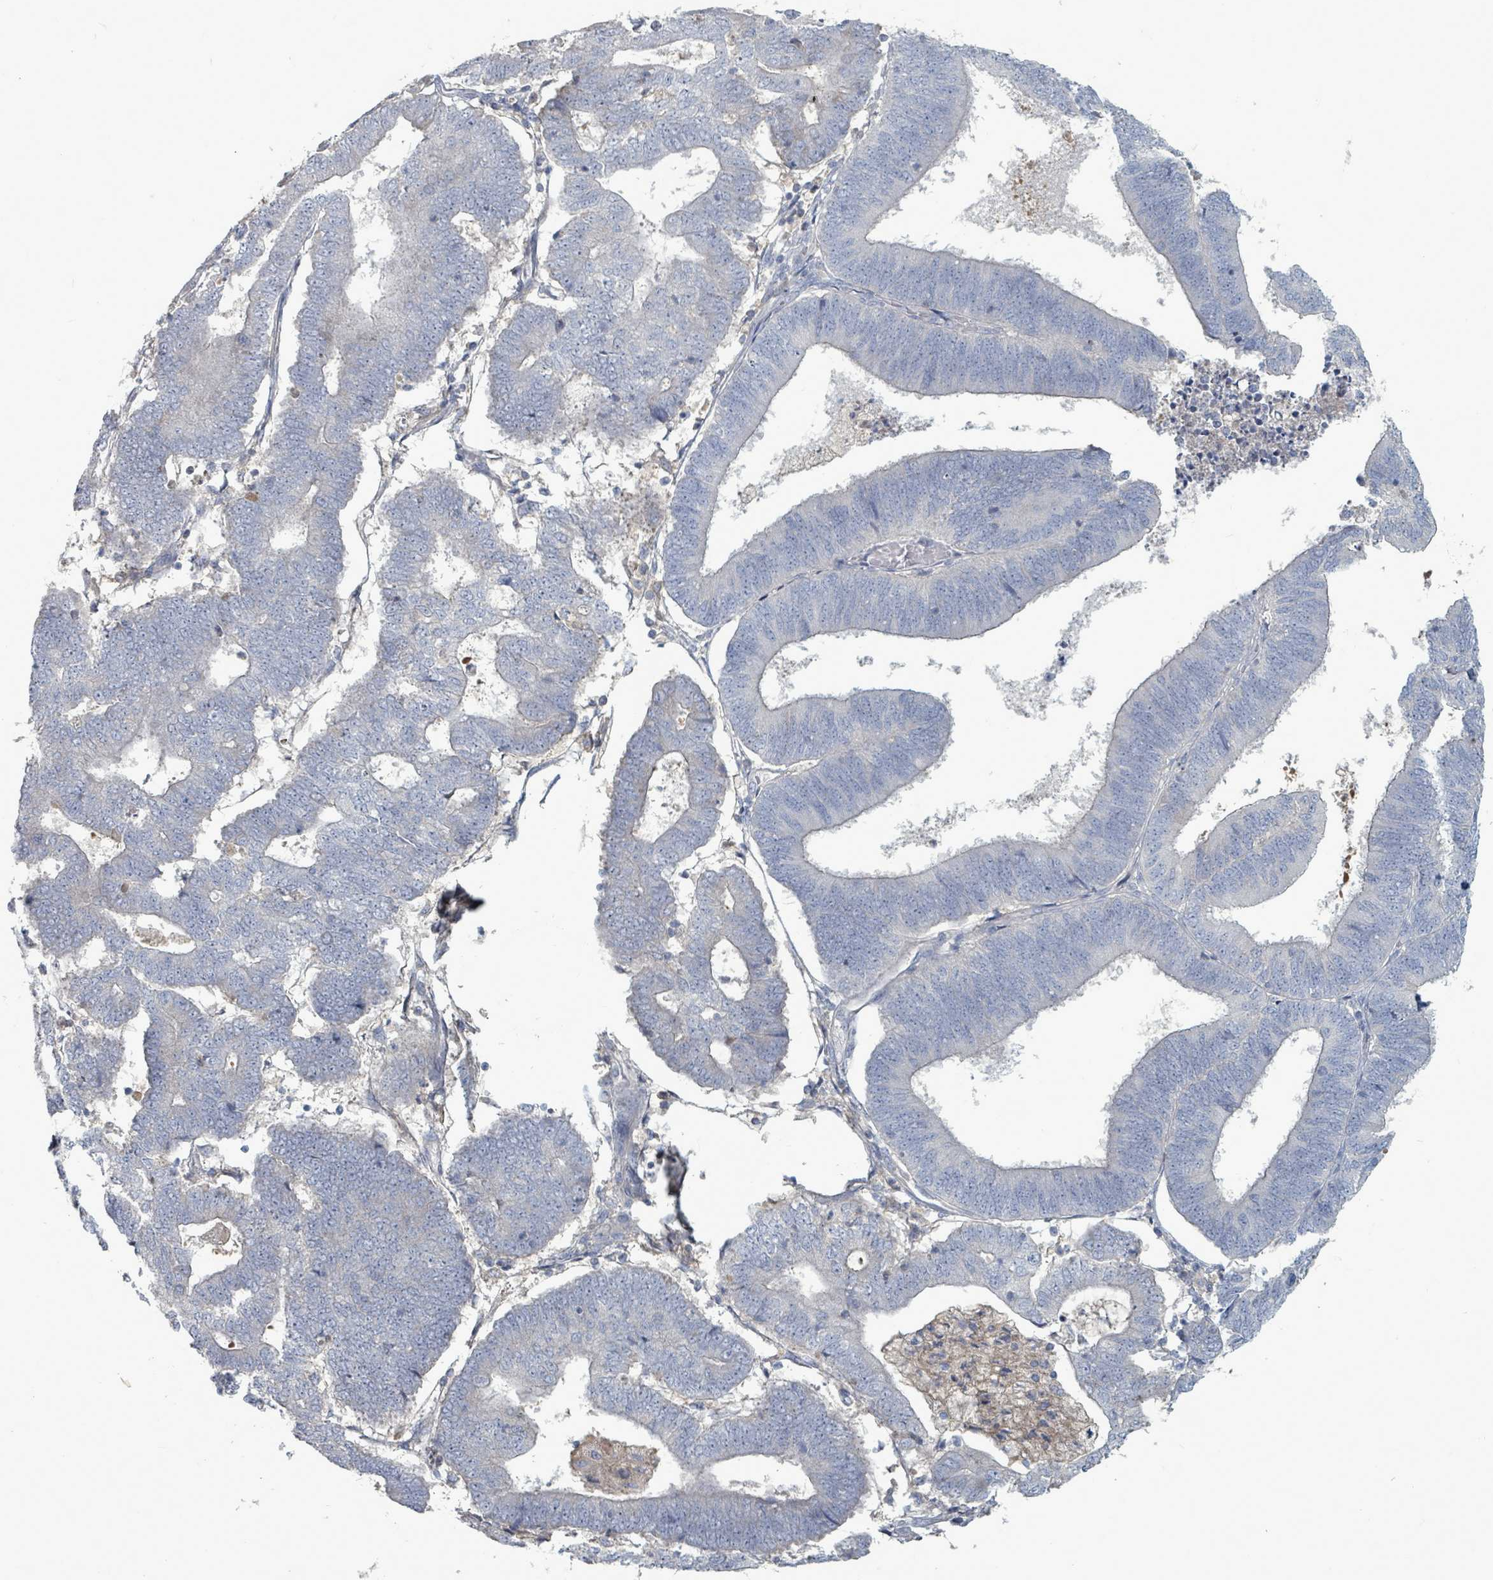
{"staining": {"intensity": "negative", "quantity": "none", "location": "none"}, "tissue": "endometrial cancer", "cell_type": "Tumor cells", "image_type": "cancer", "snomed": [{"axis": "morphology", "description": "Adenocarcinoma, NOS"}, {"axis": "topography", "description": "Endometrium"}], "caption": "An image of human endometrial cancer (adenocarcinoma) is negative for staining in tumor cells. (IHC, brightfield microscopy, high magnification).", "gene": "ARGFX", "patient": {"sex": "female", "age": 70}}